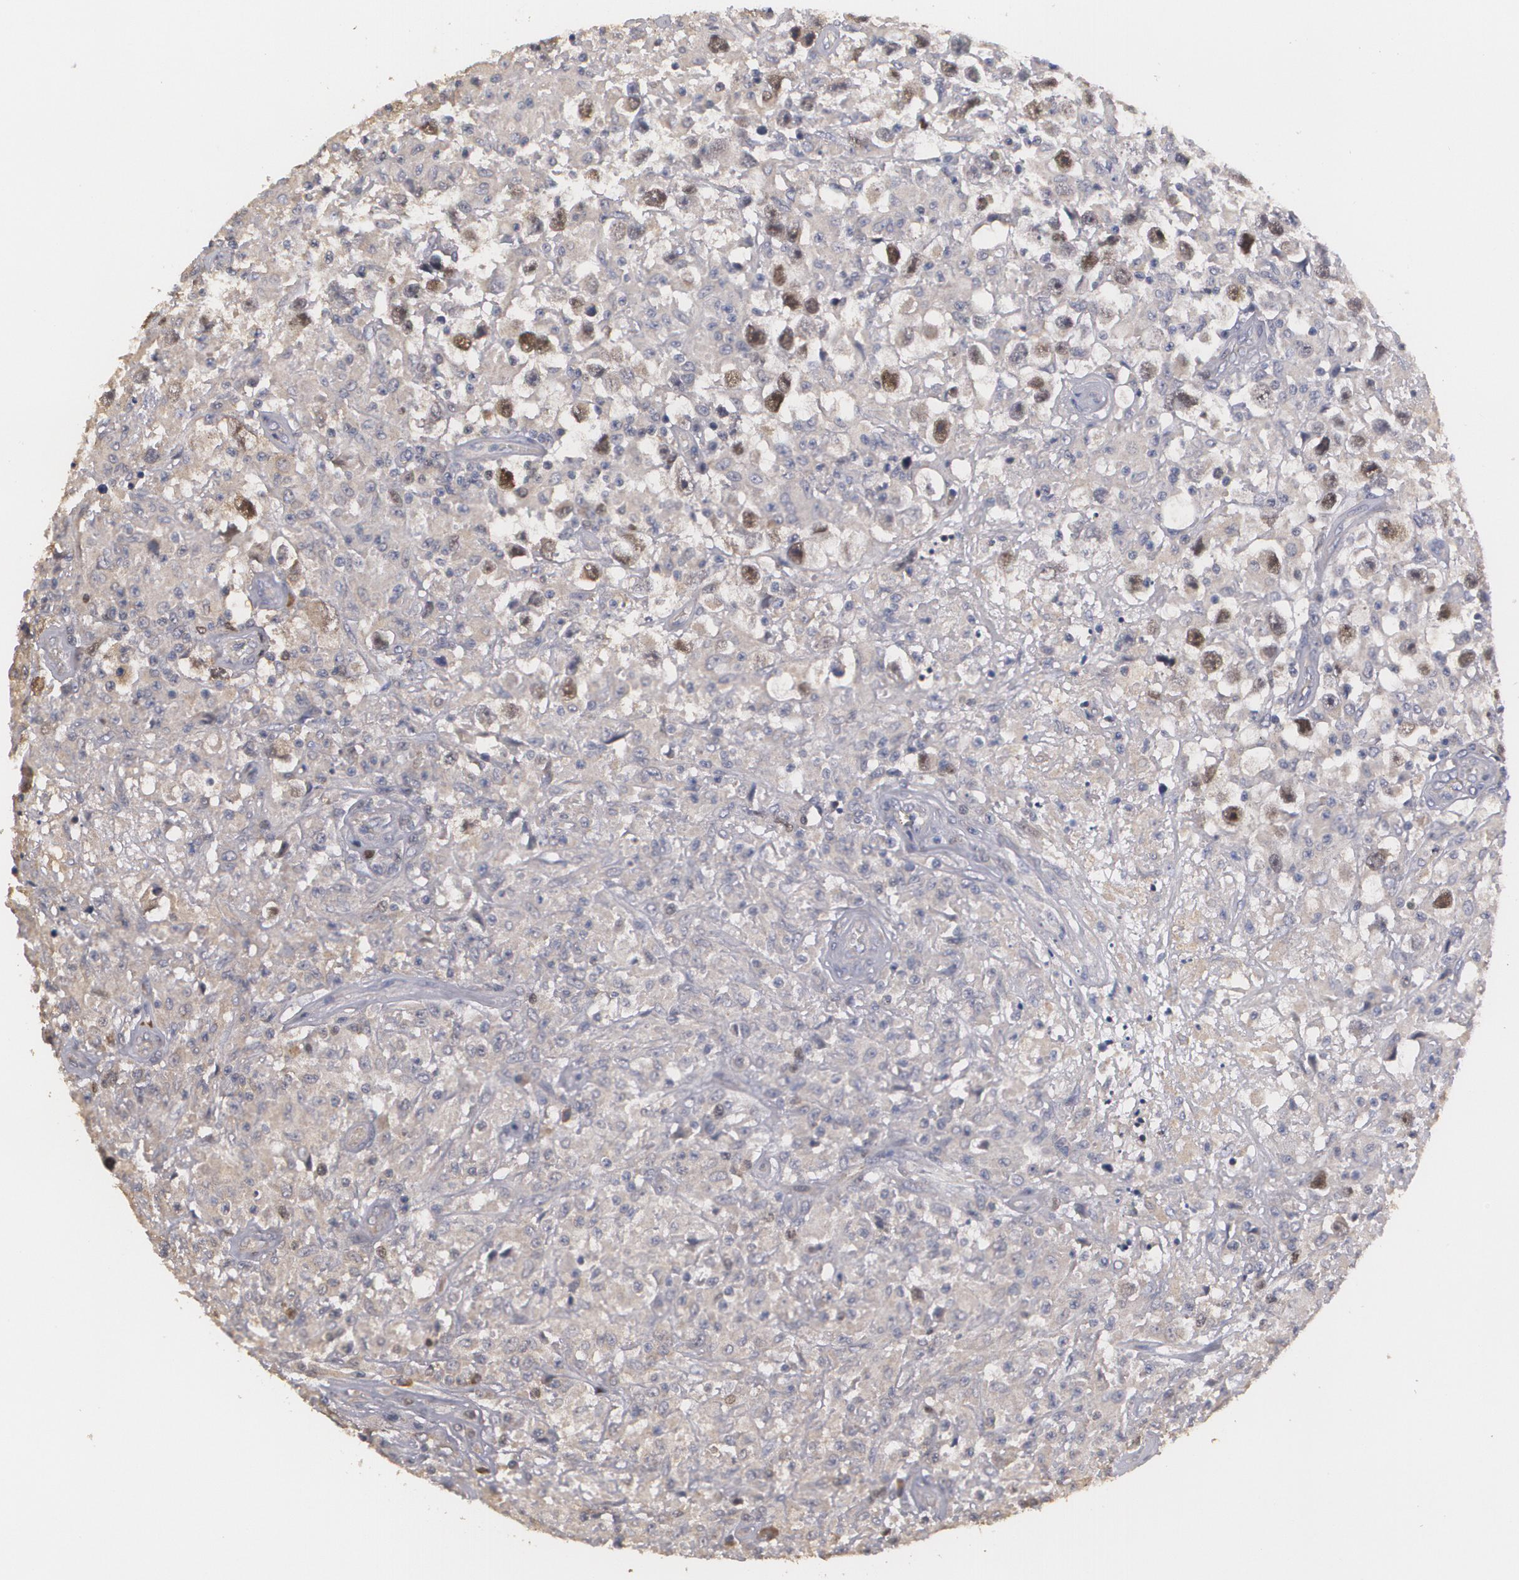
{"staining": {"intensity": "moderate", "quantity": "<25%", "location": "nuclear"}, "tissue": "testis cancer", "cell_type": "Tumor cells", "image_type": "cancer", "snomed": [{"axis": "morphology", "description": "Seminoma, NOS"}, {"axis": "topography", "description": "Testis"}], "caption": "Immunohistochemical staining of human testis cancer shows low levels of moderate nuclear protein staining in about <25% of tumor cells.", "gene": "BRCA1", "patient": {"sex": "male", "age": 34}}